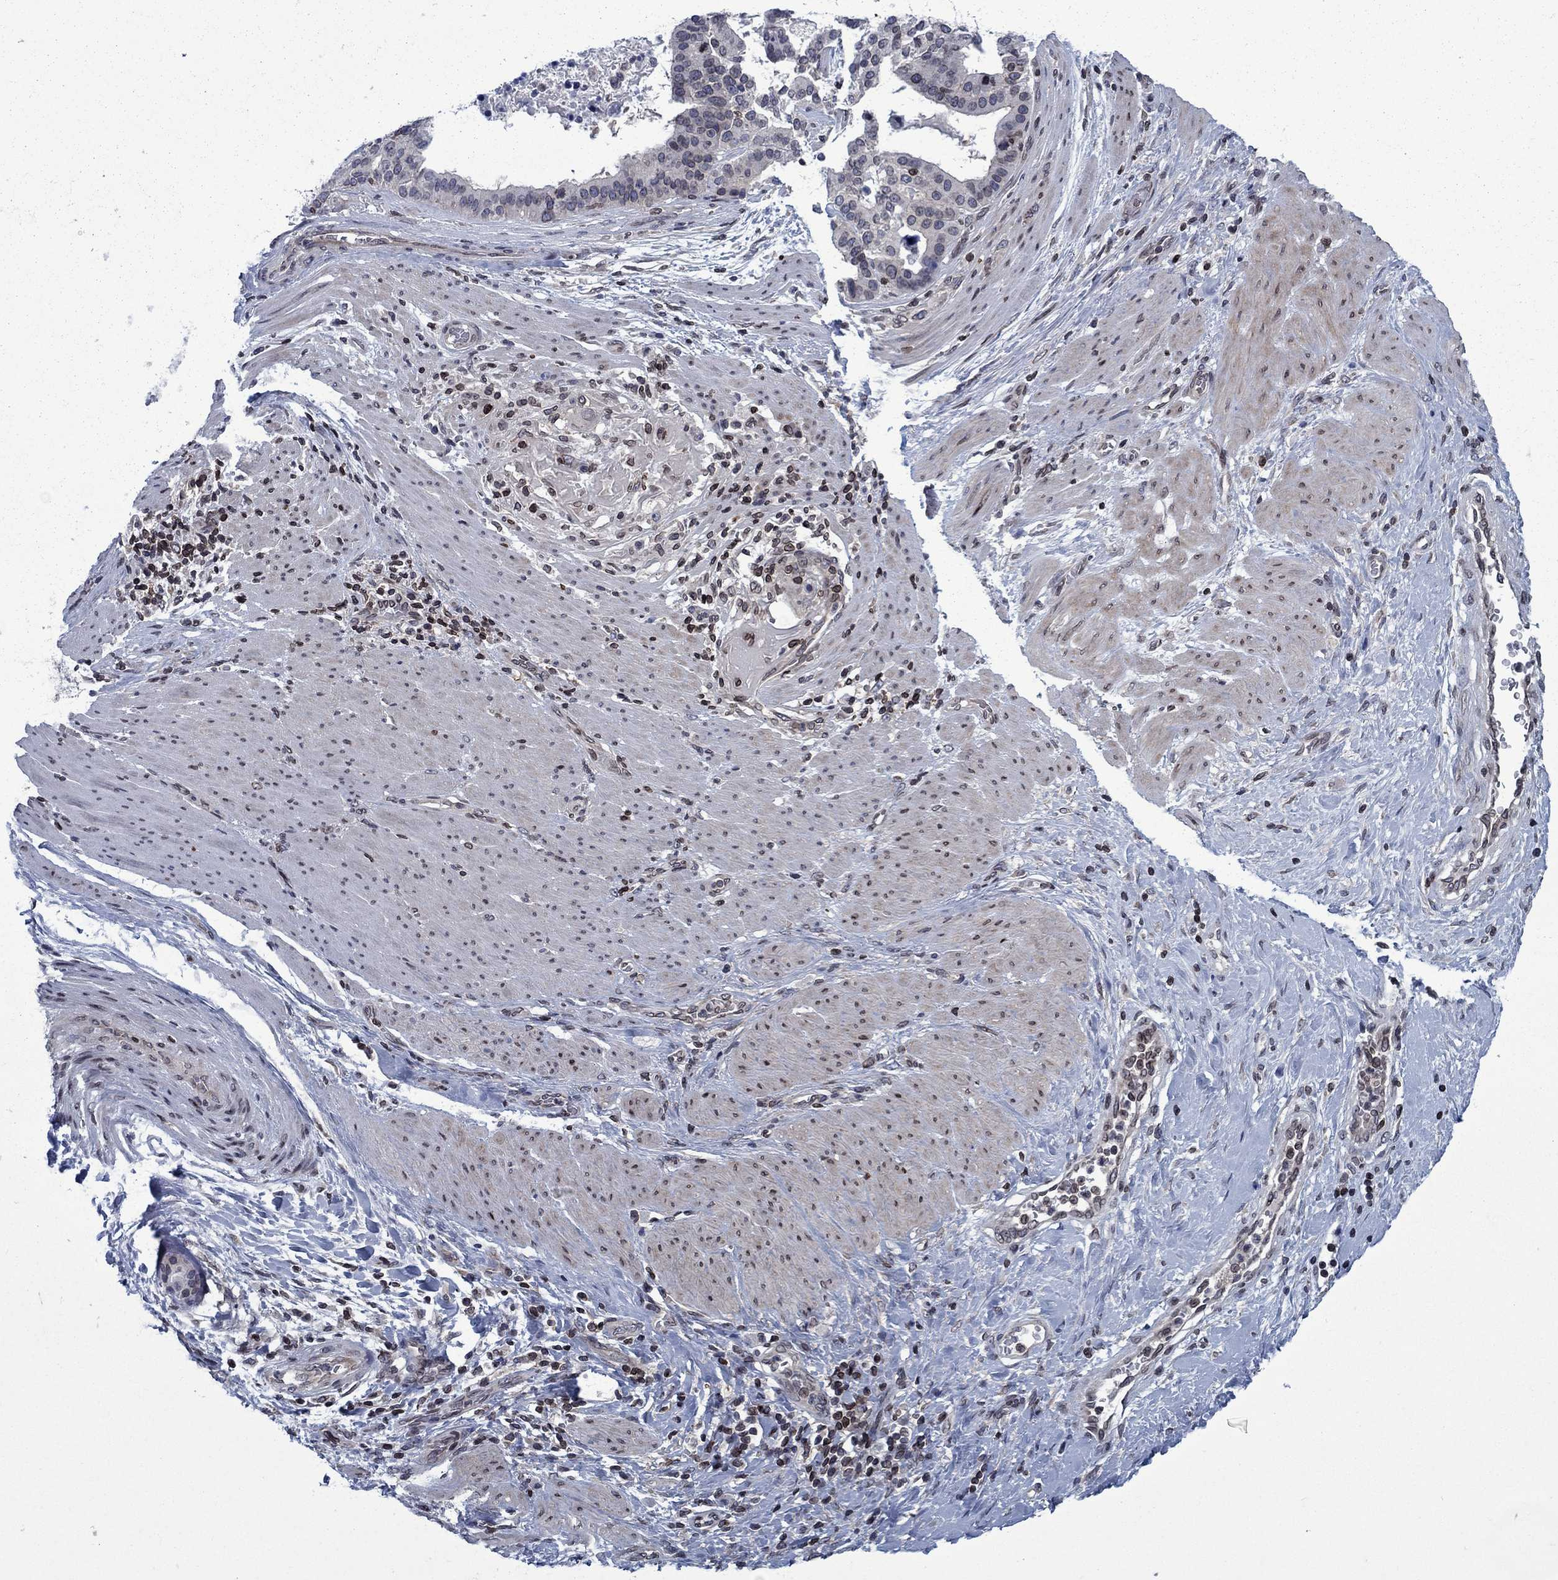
{"staining": {"intensity": "strong", "quantity": "<25%", "location": "cytoplasmic/membranous,nuclear"}, "tissue": "stomach cancer", "cell_type": "Tumor cells", "image_type": "cancer", "snomed": [{"axis": "morphology", "description": "Adenocarcinoma, NOS"}, {"axis": "topography", "description": "Stomach"}], "caption": "Tumor cells show strong cytoplasmic/membranous and nuclear staining in about <25% of cells in adenocarcinoma (stomach).", "gene": "SLA", "patient": {"sex": "male", "age": 48}}